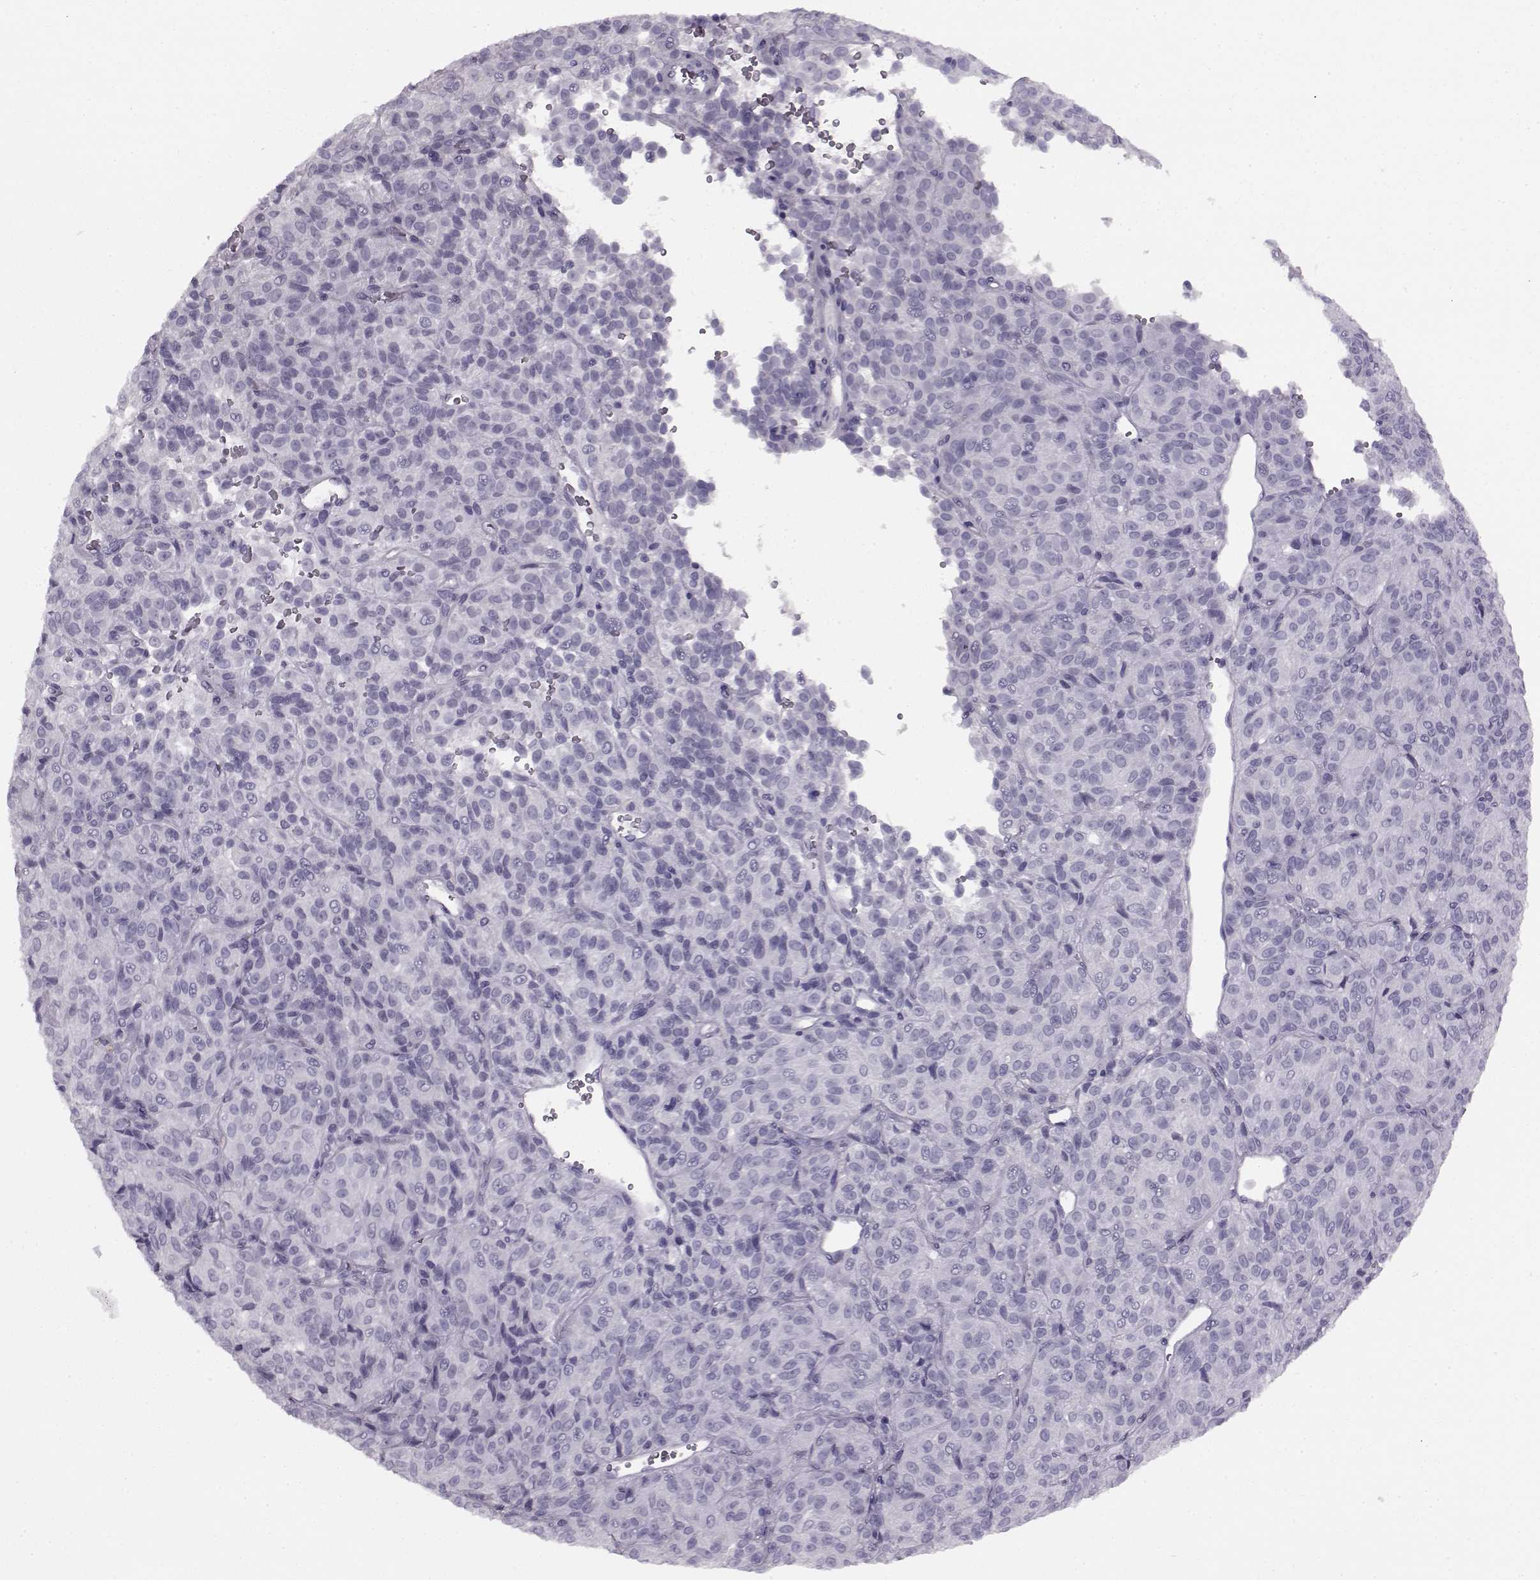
{"staining": {"intensity": "negative", "quantity": "none", "location": "none"}, "tissue": "melanoma", "cell_type": "Tumor cells", "image_type": "cancer", "snomed": [{"axis": "morphology", "description": "Malignant melanoma, Metastatic site"}, {"axis": "topography", "description": "Brain"}], "caption": "The image displays no significant staining in tumor cells of malignant melanoma (metastatic site).", "gene": "JSRP1", "patient": {"sex": "female", "age": 56}}